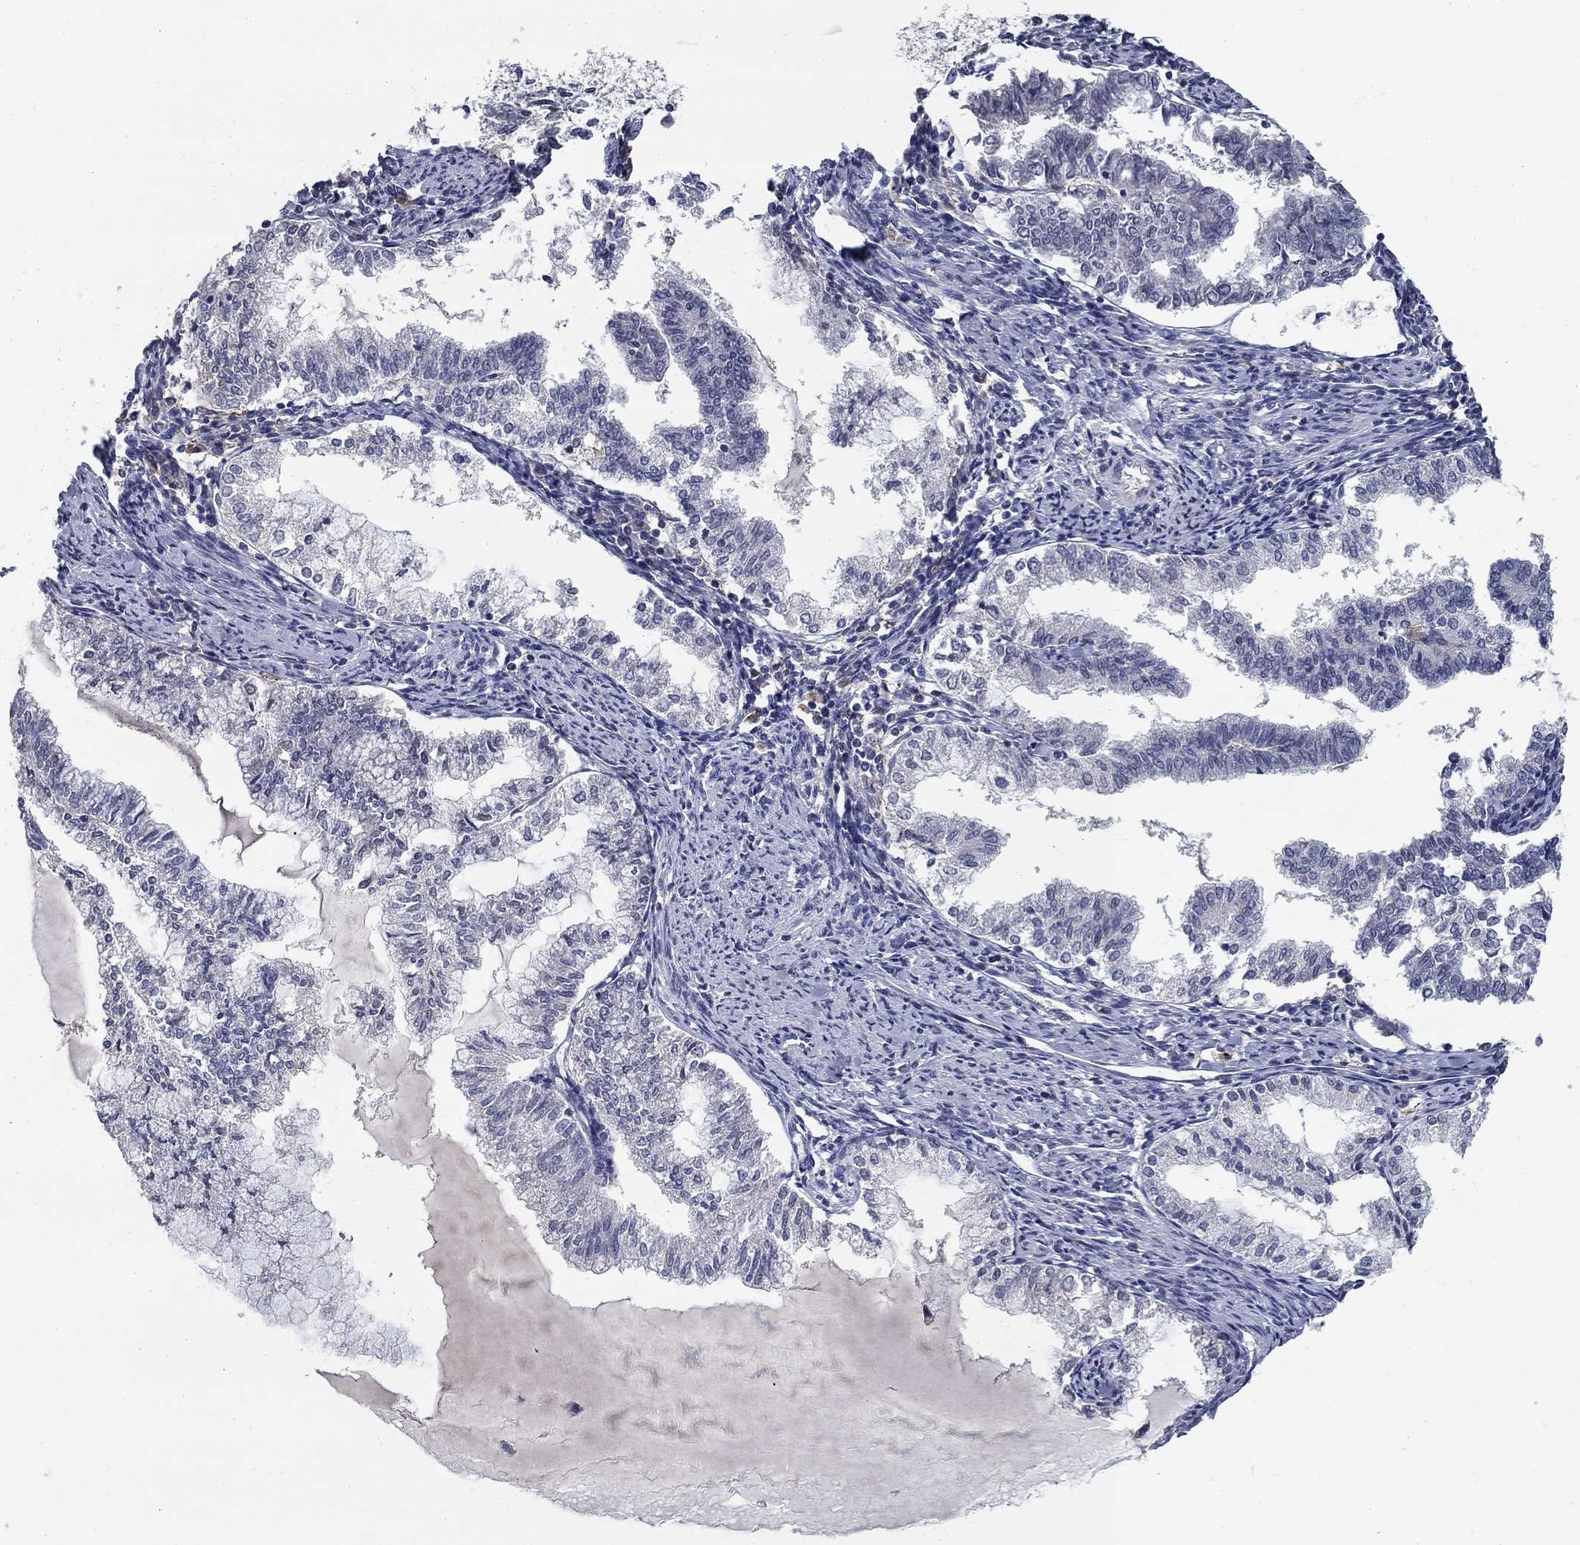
{"staining": {"intensity": "negative", "quantity": "none", "location": "none"}, "tissue": "endometrial cancer", "cell_type": "Tumor cells", "image_type": "cancer", "snomed": [{"axis": "morphology", "description": "Adenocarcinoma, NOS"}, {"axis": "topography", "description": "Endometrium"}], "caption": "The photomicrograph exhibits no staining of tumor cells in adenocarcinoma (endometrial).", "gene": "CD274", "patient": {"sex": "female", "age": 79}}